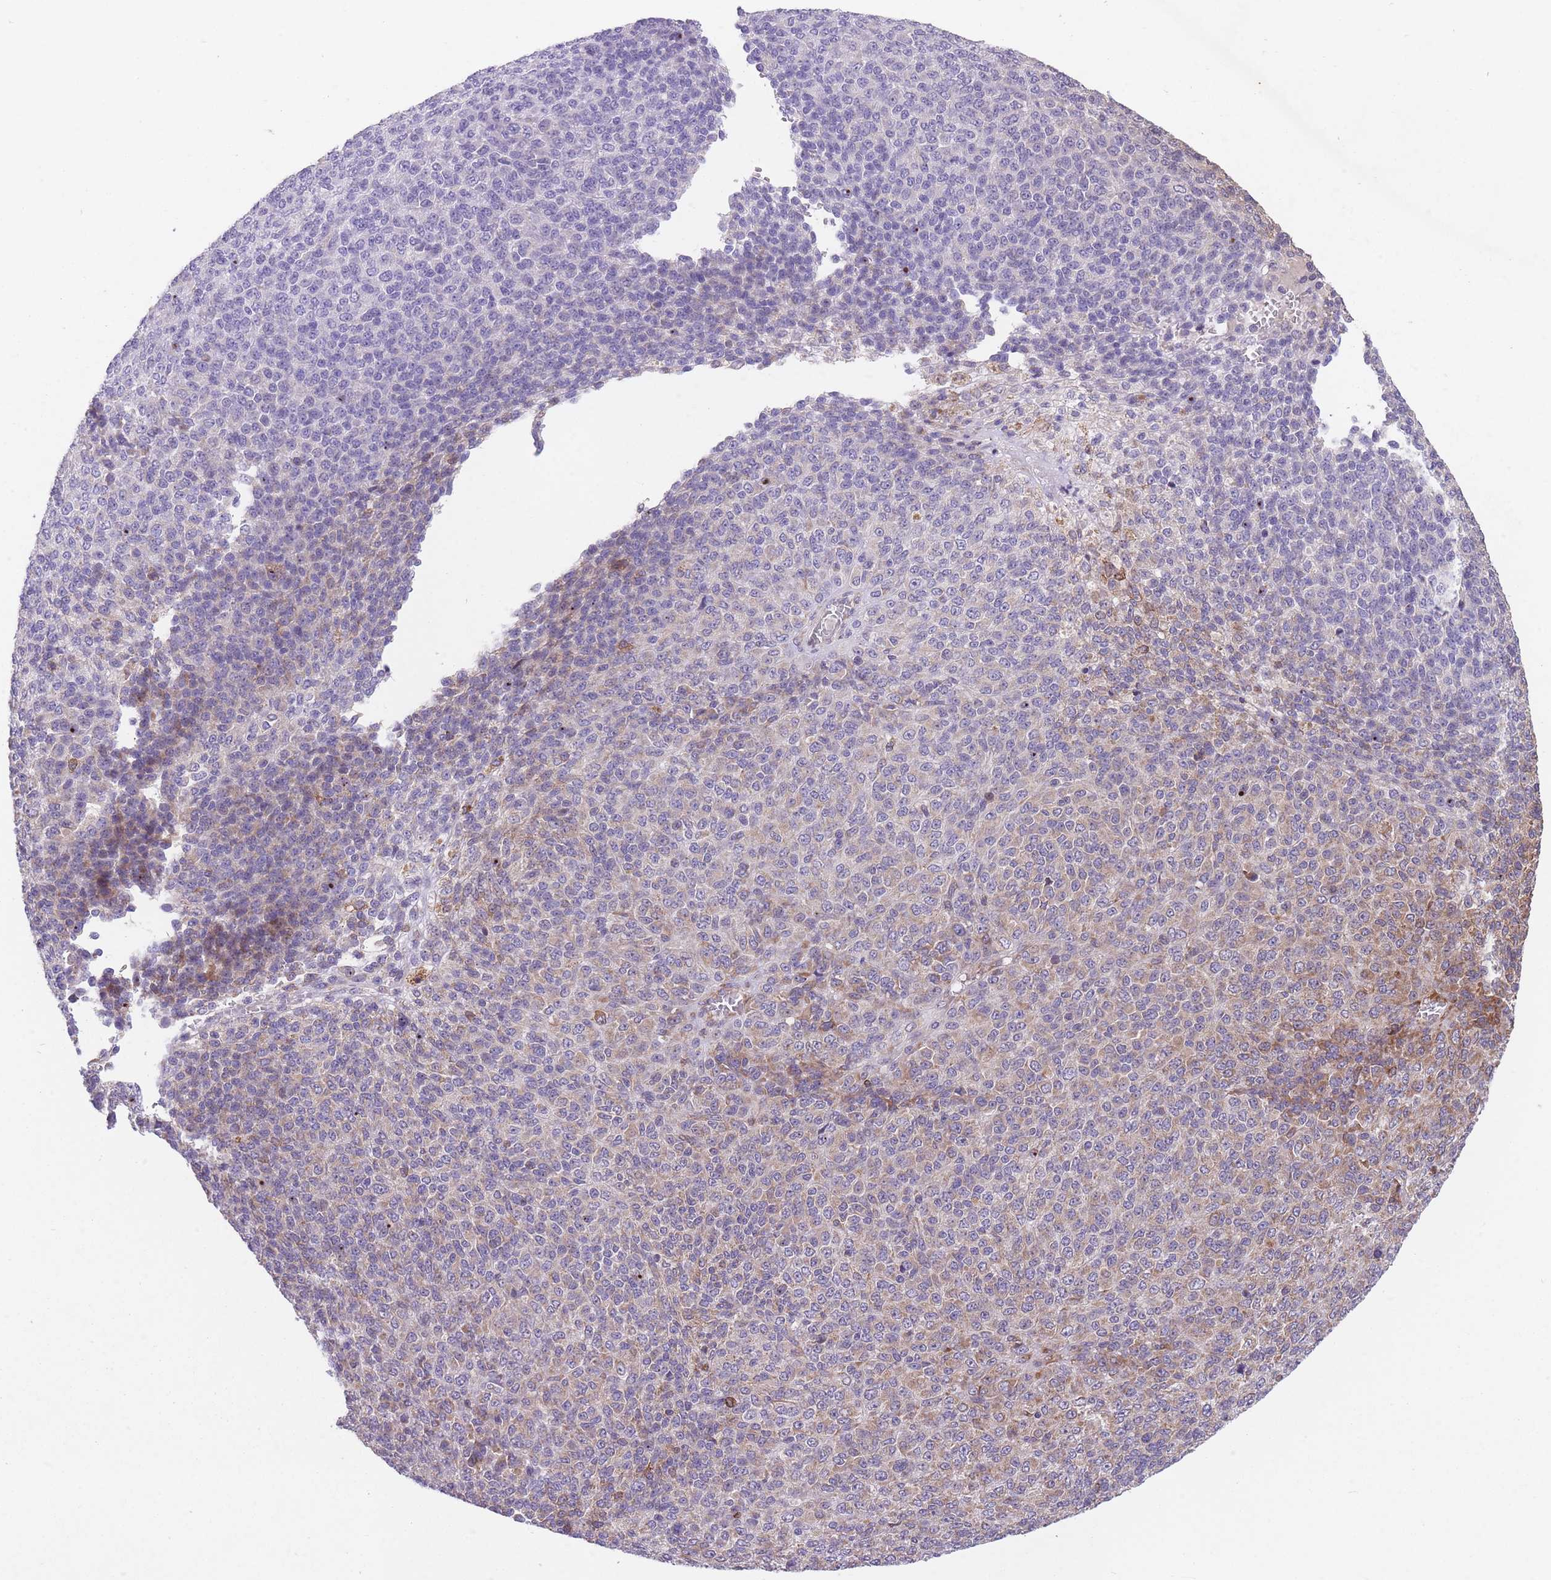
{"staining": {"intensity": "moderate", "quantity": "25%-75%", "location": "cytoplasmic/membranous"}, "tissue": "melanoma", "cell_type": "Tumor cells", "image_type": "cancer", "snomed": [{"axis": "morphology", "description": "Malignant melanoma, Metastatic site"}, {"axis": "topography", "description": "Brain"}], "caption": "IHC of human malignant melanoma (metastatic site) shows medium levels of moderate cytoplasmic/membranous expression in approximately 25%-75% of tumor cells.", "gene": "TTLL3", "patient": {"sex": "female", "age": 56}}